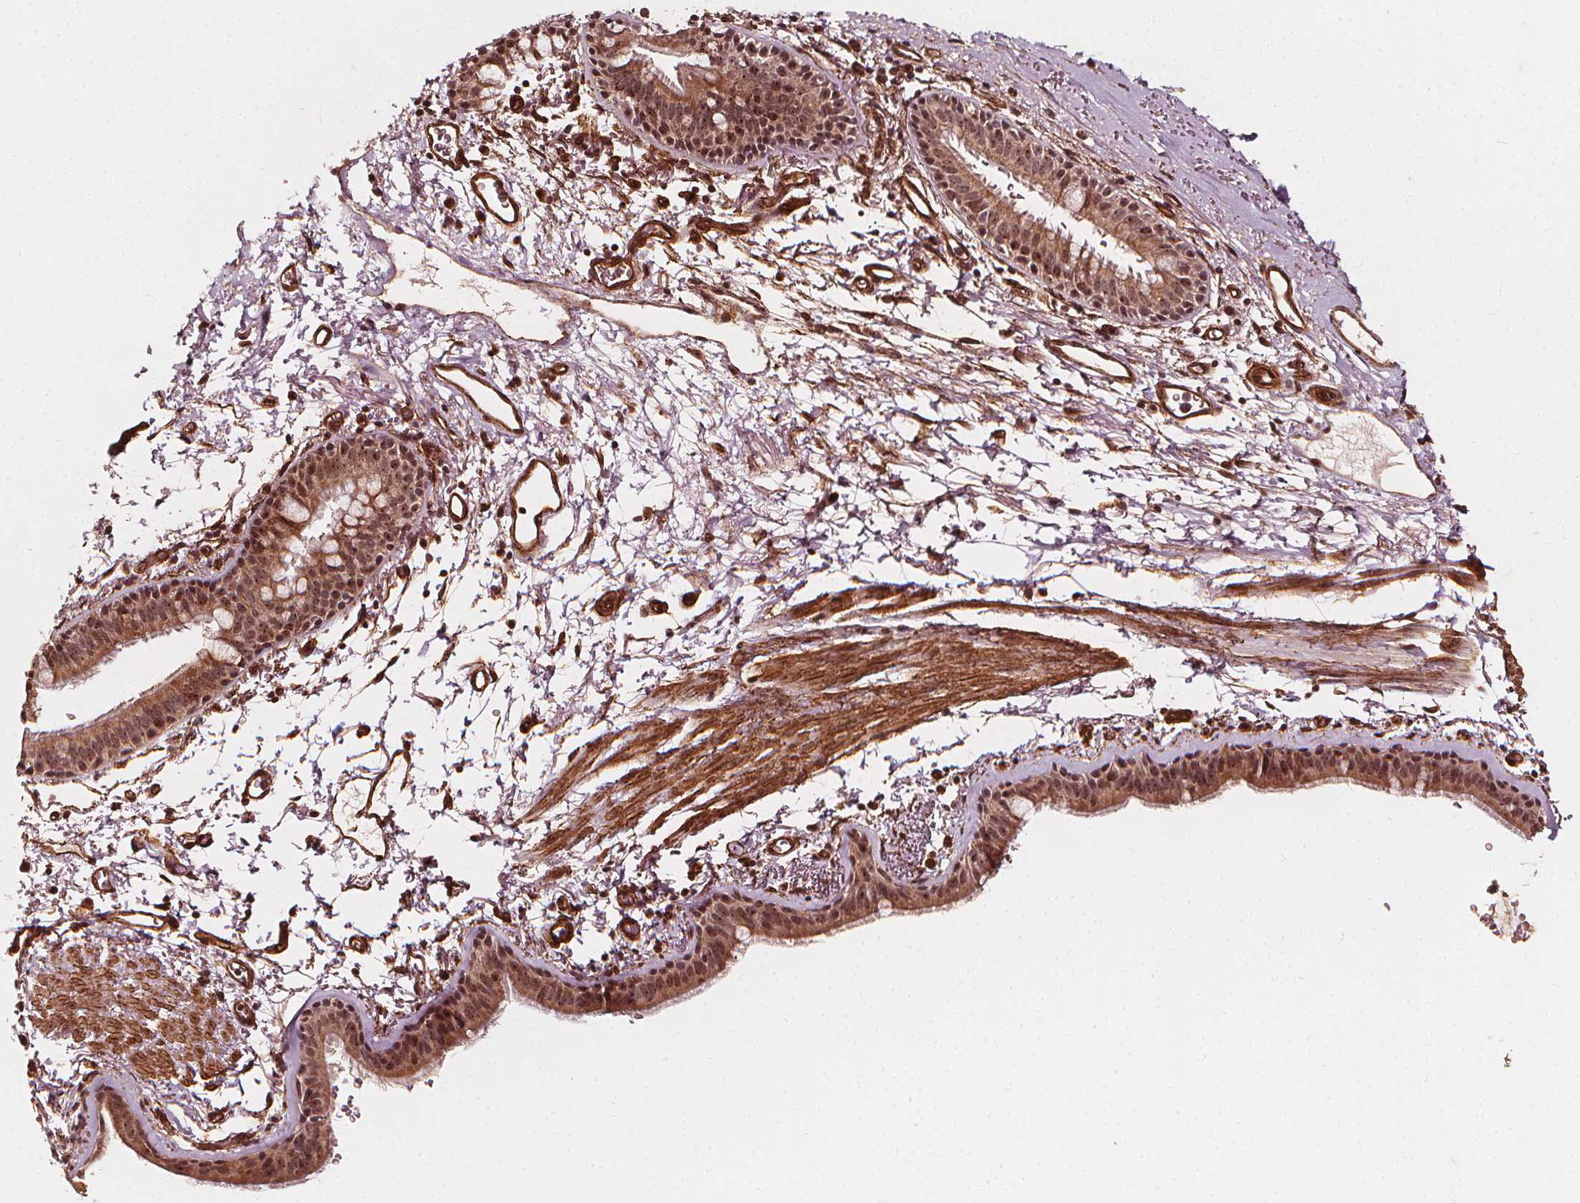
{"staining": {"intensity": "moderate", "quantity": ">75%", "location": "cytoplasmic/membranous,nuclear"}, "tissue": "bronchus", "cell_type": "Respiratory epithelial cells", "image_type": "normal", "snomed": [{"axis": "morphology", "description": "Normal tissue, NOS"}, {"axis": "topography", "description": "Lymph node"}, {"axis": "topography", "description": "Bronchus"}], "caption": "Bronchus stained with IHC displays moderate cytoplasmic/membranous,nuclear expression in about >75% of respiratory epithelial cells. (Stains: DAB (3,3'-diaminobenzidine) in brown, nuclei in blue, Microscopy: brightfield microscopy at high magnification).", "gene": "EXOSC9", "patient": {"sex": "female", "age": 70}}